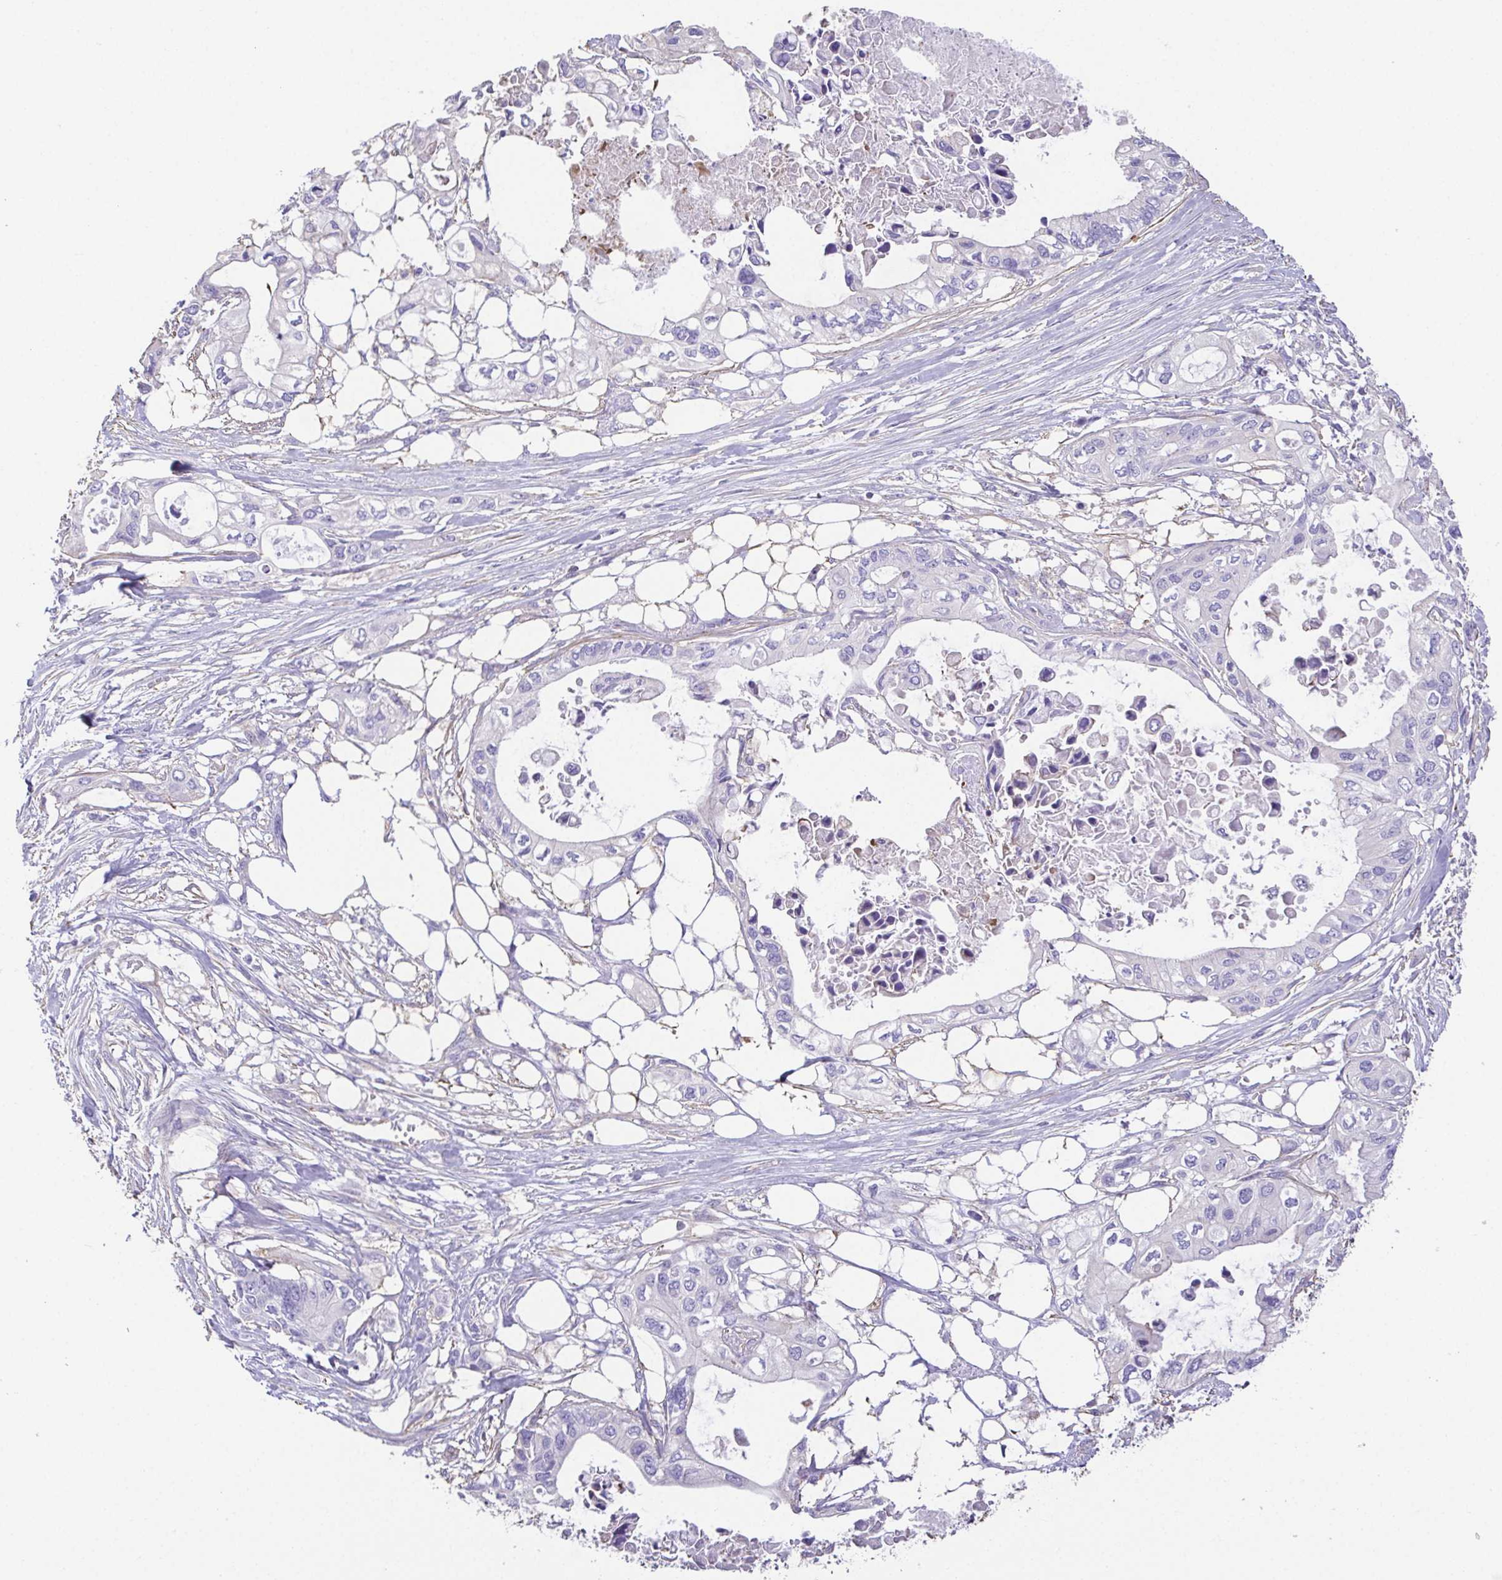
{"staining": {"intensity": "negative", "quantity": "none", "location": "none"}, "tissue": "pancreatic cancer", "cell_type": "Tumor cells", "image_type": "cancer", "snomed": [{"axis": "morphology", "description": "Adenocarcinoma, NOS"}, {"axis": "topography", "description": "Pancreas"}], "caption": "An image of pancreatic cancer stained for a protein displays no brown staining in tumor cells. (Brightfield microscopy of DAB (3,3'-diaminobenzidine) immunohistochemistry (IHC) at high magnification).", "gene": "MYL6", "patient": {"sex": "female", "age": 63}}